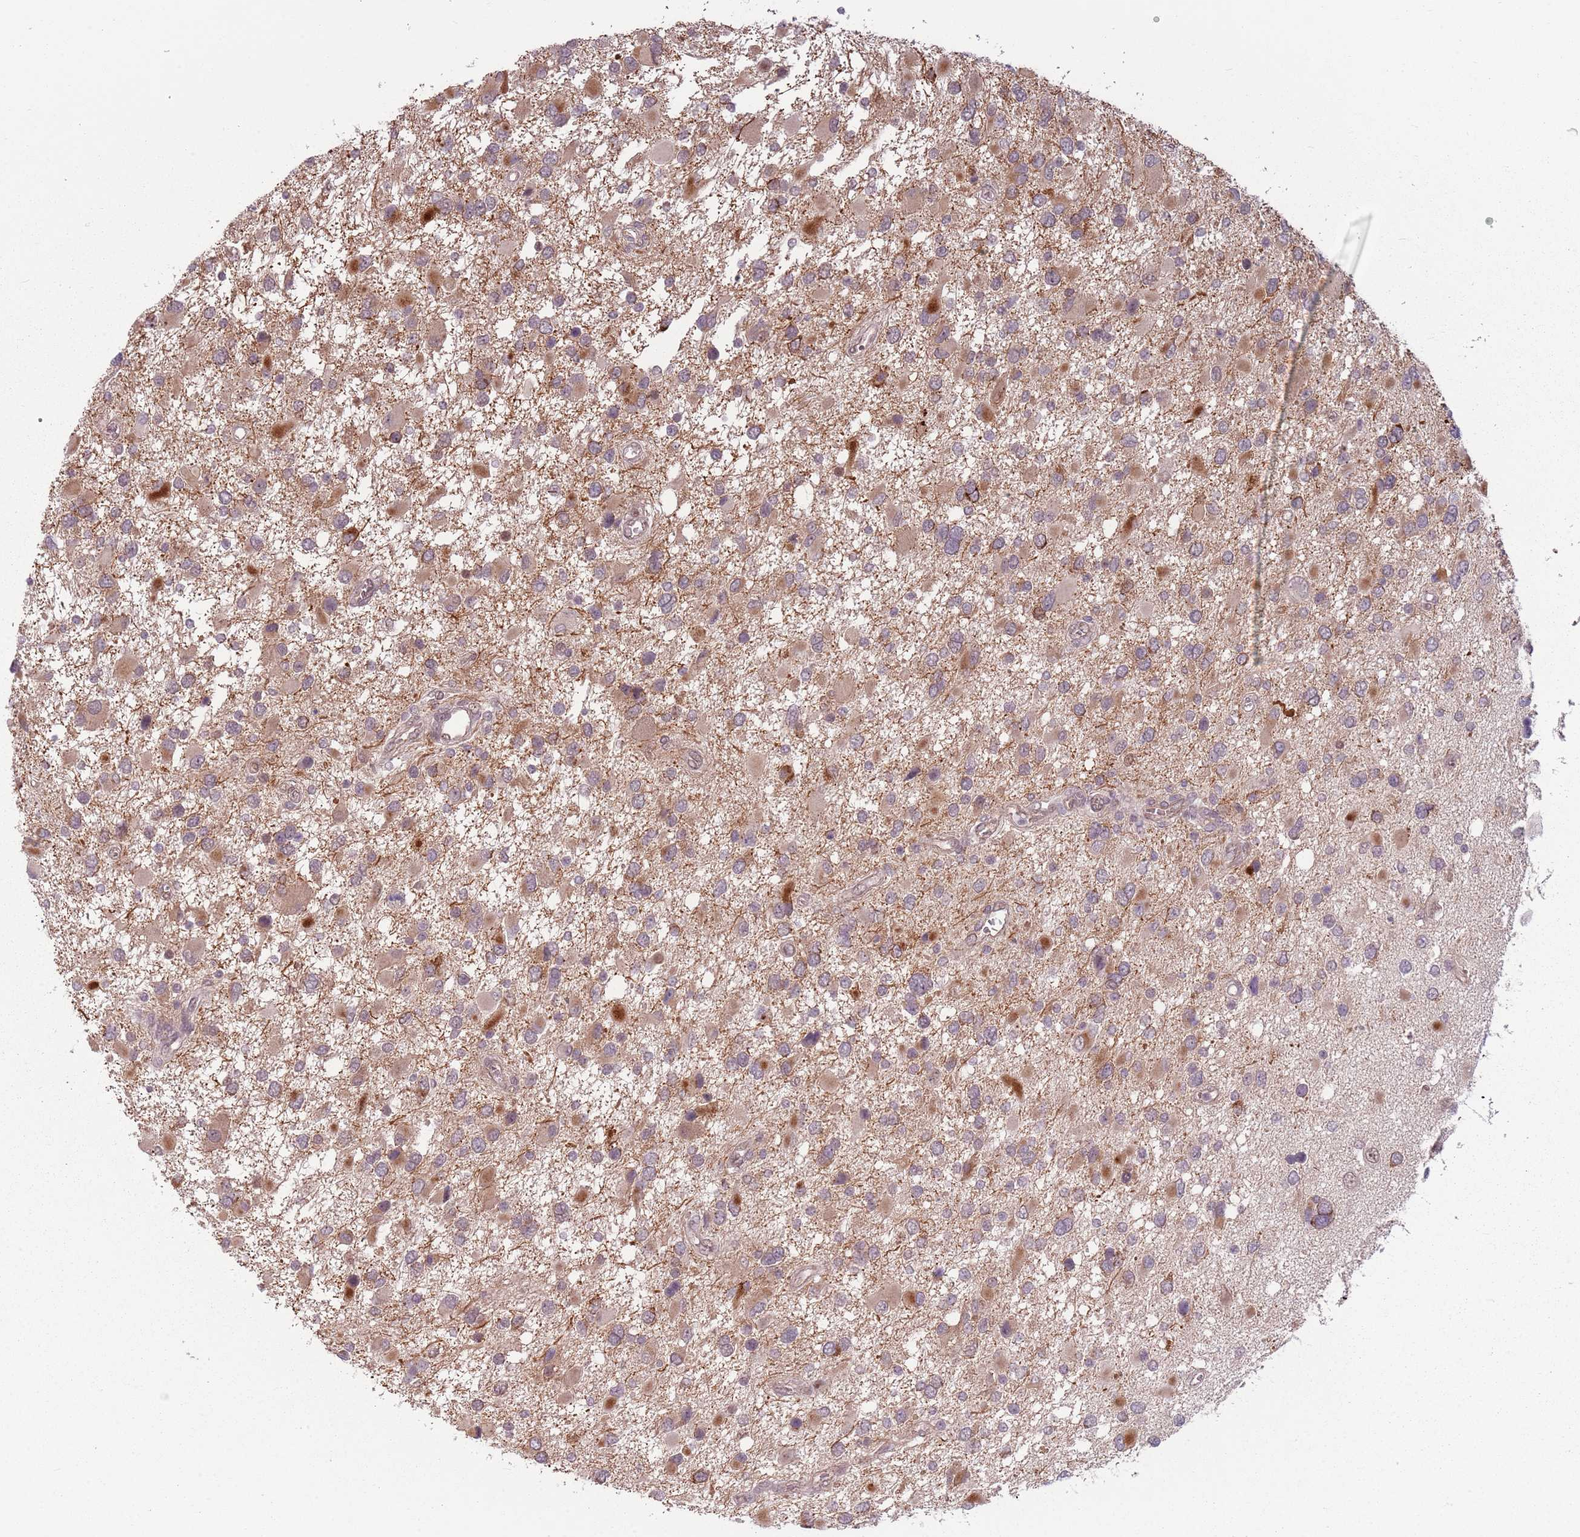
{"staining": {"intensity": "moderate", "quantity": "<25%", "location": "cytoplasmic/membranous"}, "tissue": "glioma", "cell_type": "Tumor cells", "image_type": "cancer", "snomed": [{"axis": "morphology", "description": "Glioma, malignant, High grade"}, {"axis": "topography", "description": "Brain"}], "caption": "Human glioma stained with a protein marker demonstrates moderate staining in tumor cells.", "gene": "ADGRG1", "patient": {"sex": "male", "age": 53}}